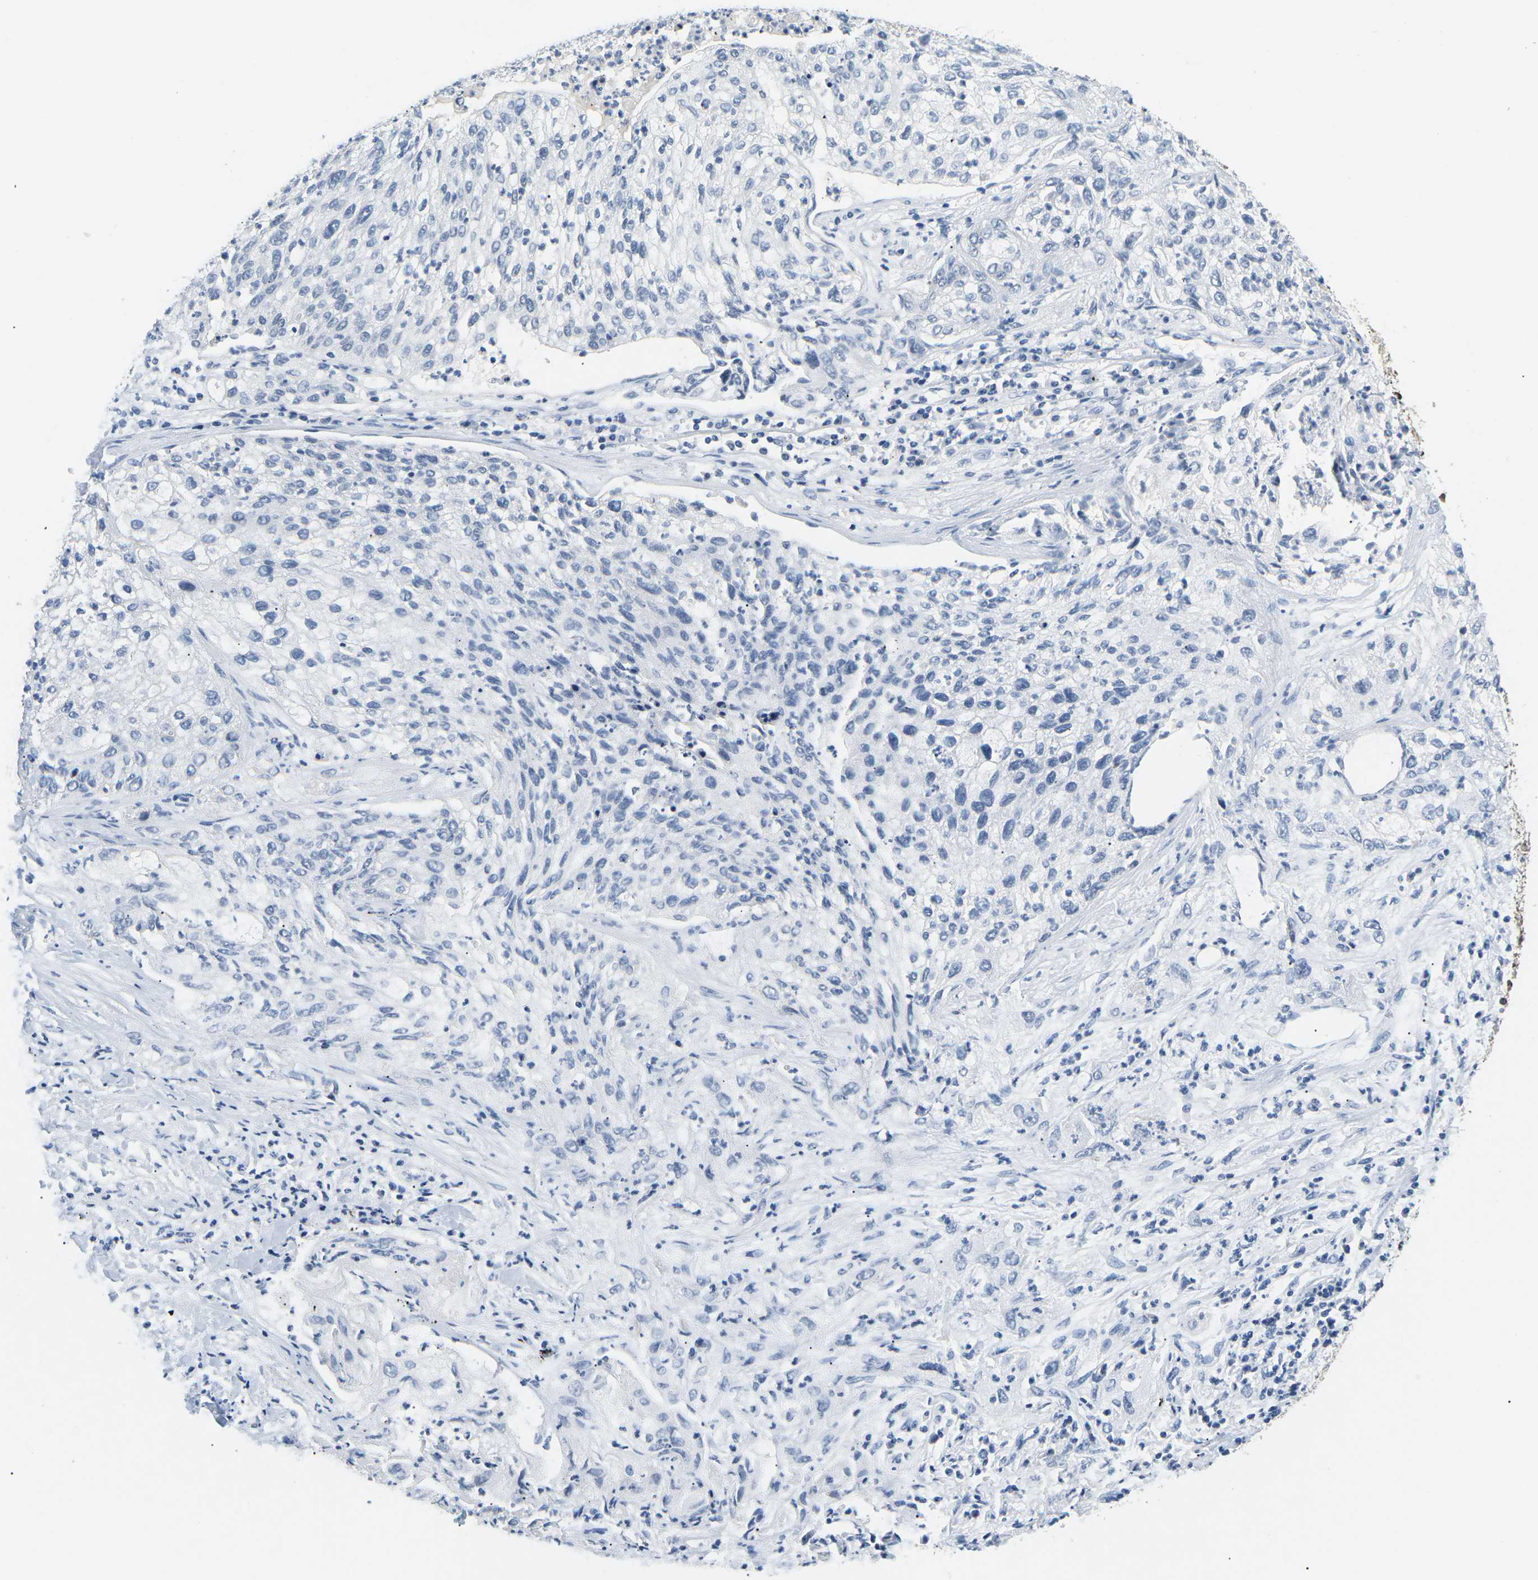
{"staining": {"intensity": "strong", "quantity": "25%-75%", "location": "nuclear"}, "tissue": "lung cancer", "cell_type": "Tumor cells", "image_type": "cancer", "snomed": [{"axis": "morphology", "description": "Inflammation, NOS"}, {"axis": "morphology", "description": "Squamous cell carcinoma, NOS"}, {"axis": "topography", "description": "Lymph node"}, {"axis": "topography", "description": "Soft tissue"}, {"axis": "topography", "description": "Lung"}], "caption": "Human lung cancer stained with a brown dye exhibits strong nuclear positive expression in approximately 25%-75% of tumor cells.", "gene": "CELF1", "patient": {"sex": "male", "age": 66}}